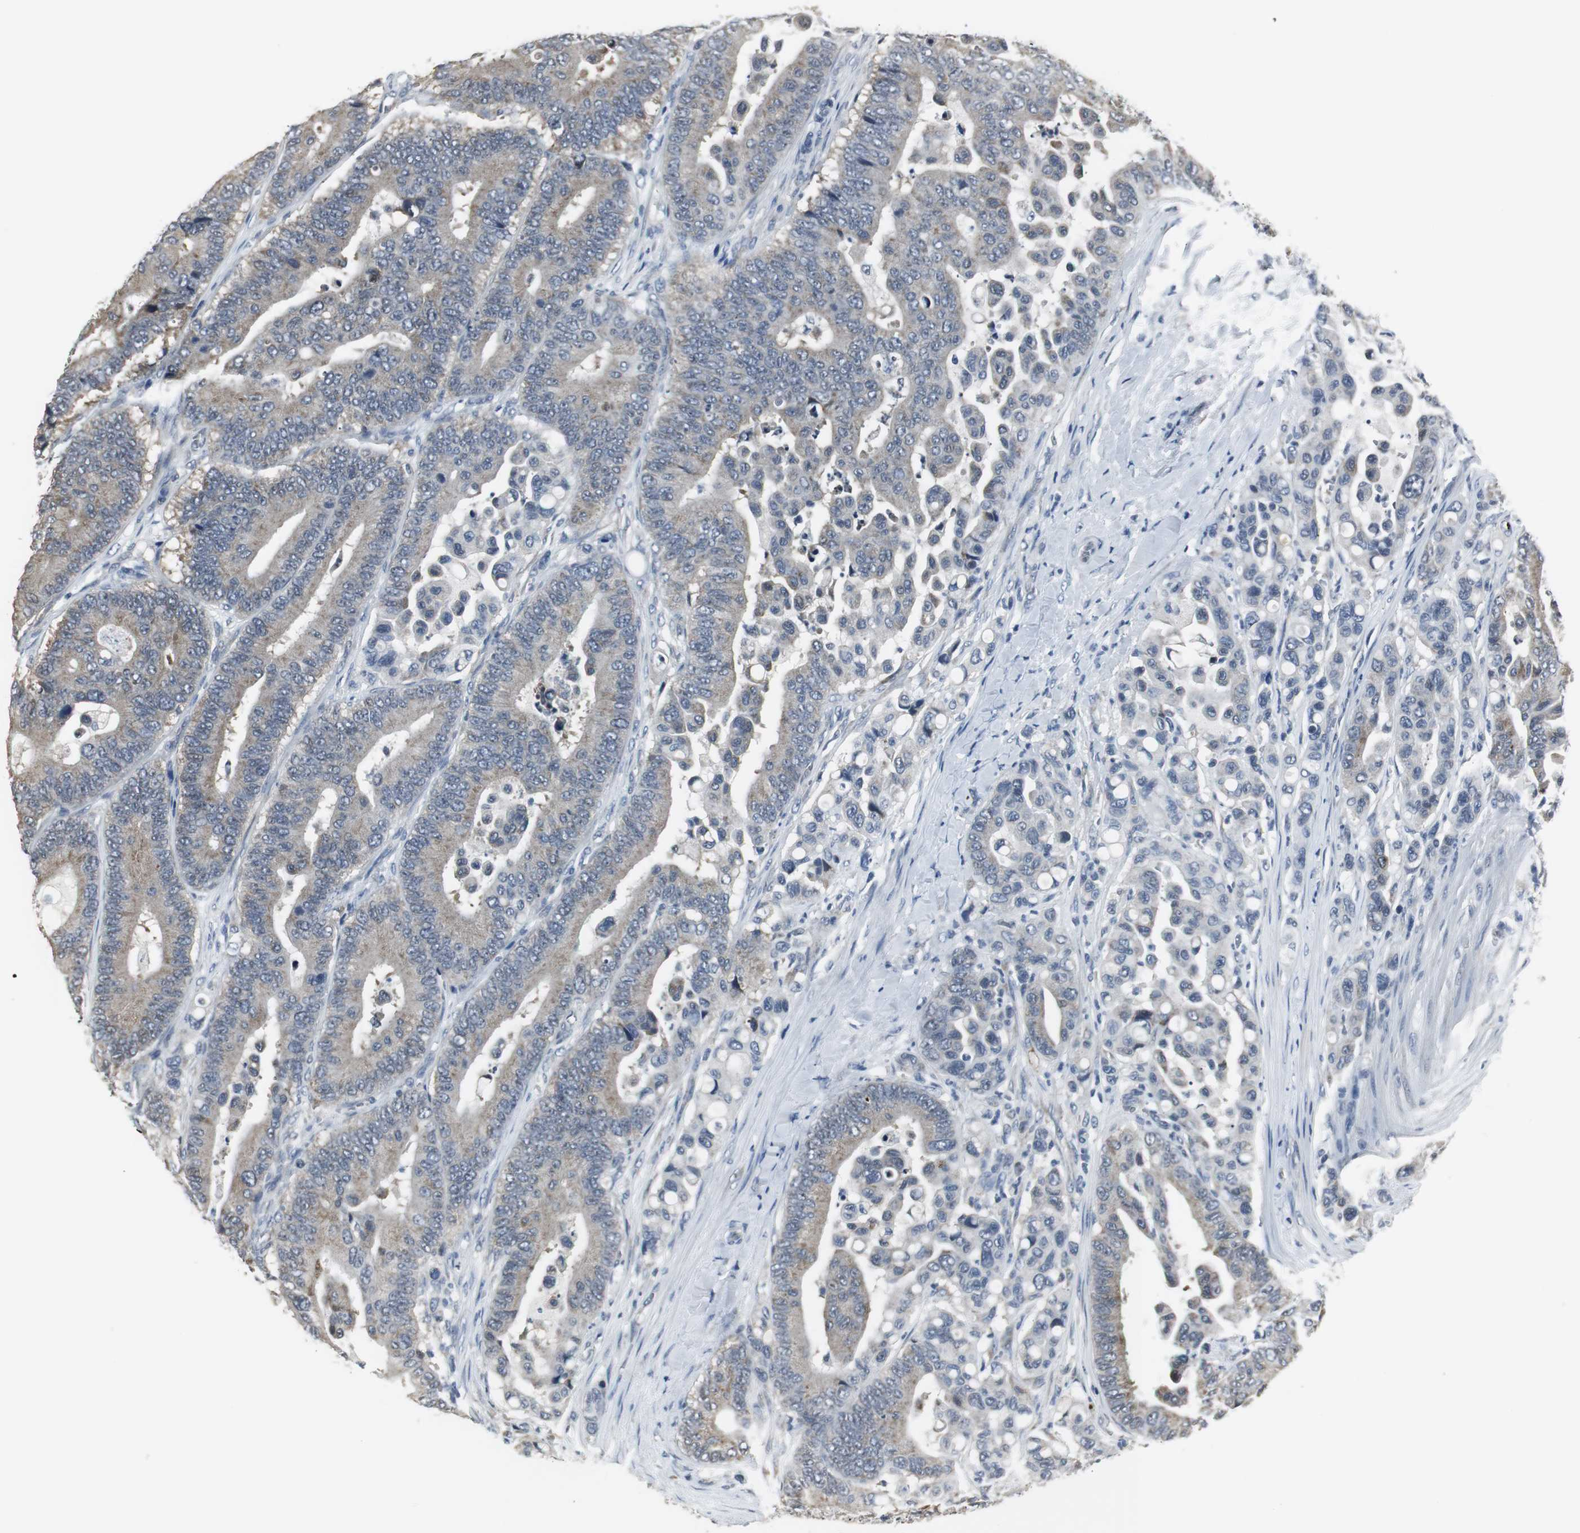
{"staining": {"intensity": "weak", "quantity": ">75%", "location": "cytoplasmic/membranous"}, "tissue": "colorectal cancer", "cell_type": "Tumor cells", "image_type": "cancer", "snomed": [{"axis": "morphology", "description": "Normal tissue, NOS"}, {"axis": "morphology", "description": "Adenocarcinoma, NOS"}, {"axis": "topography", "description": "Colon"}], "caption": "Protein expression analysis of colorectal cancer (adenocarcinoma) exhibits weak cytoplasmic/membranous expression in approximately >75% of tumor cells. (brown staining indicates protein expression, while blue staining denotes nuclei).", "gene": "CCT5", "patient": {"sex": "male", "age": 82}}